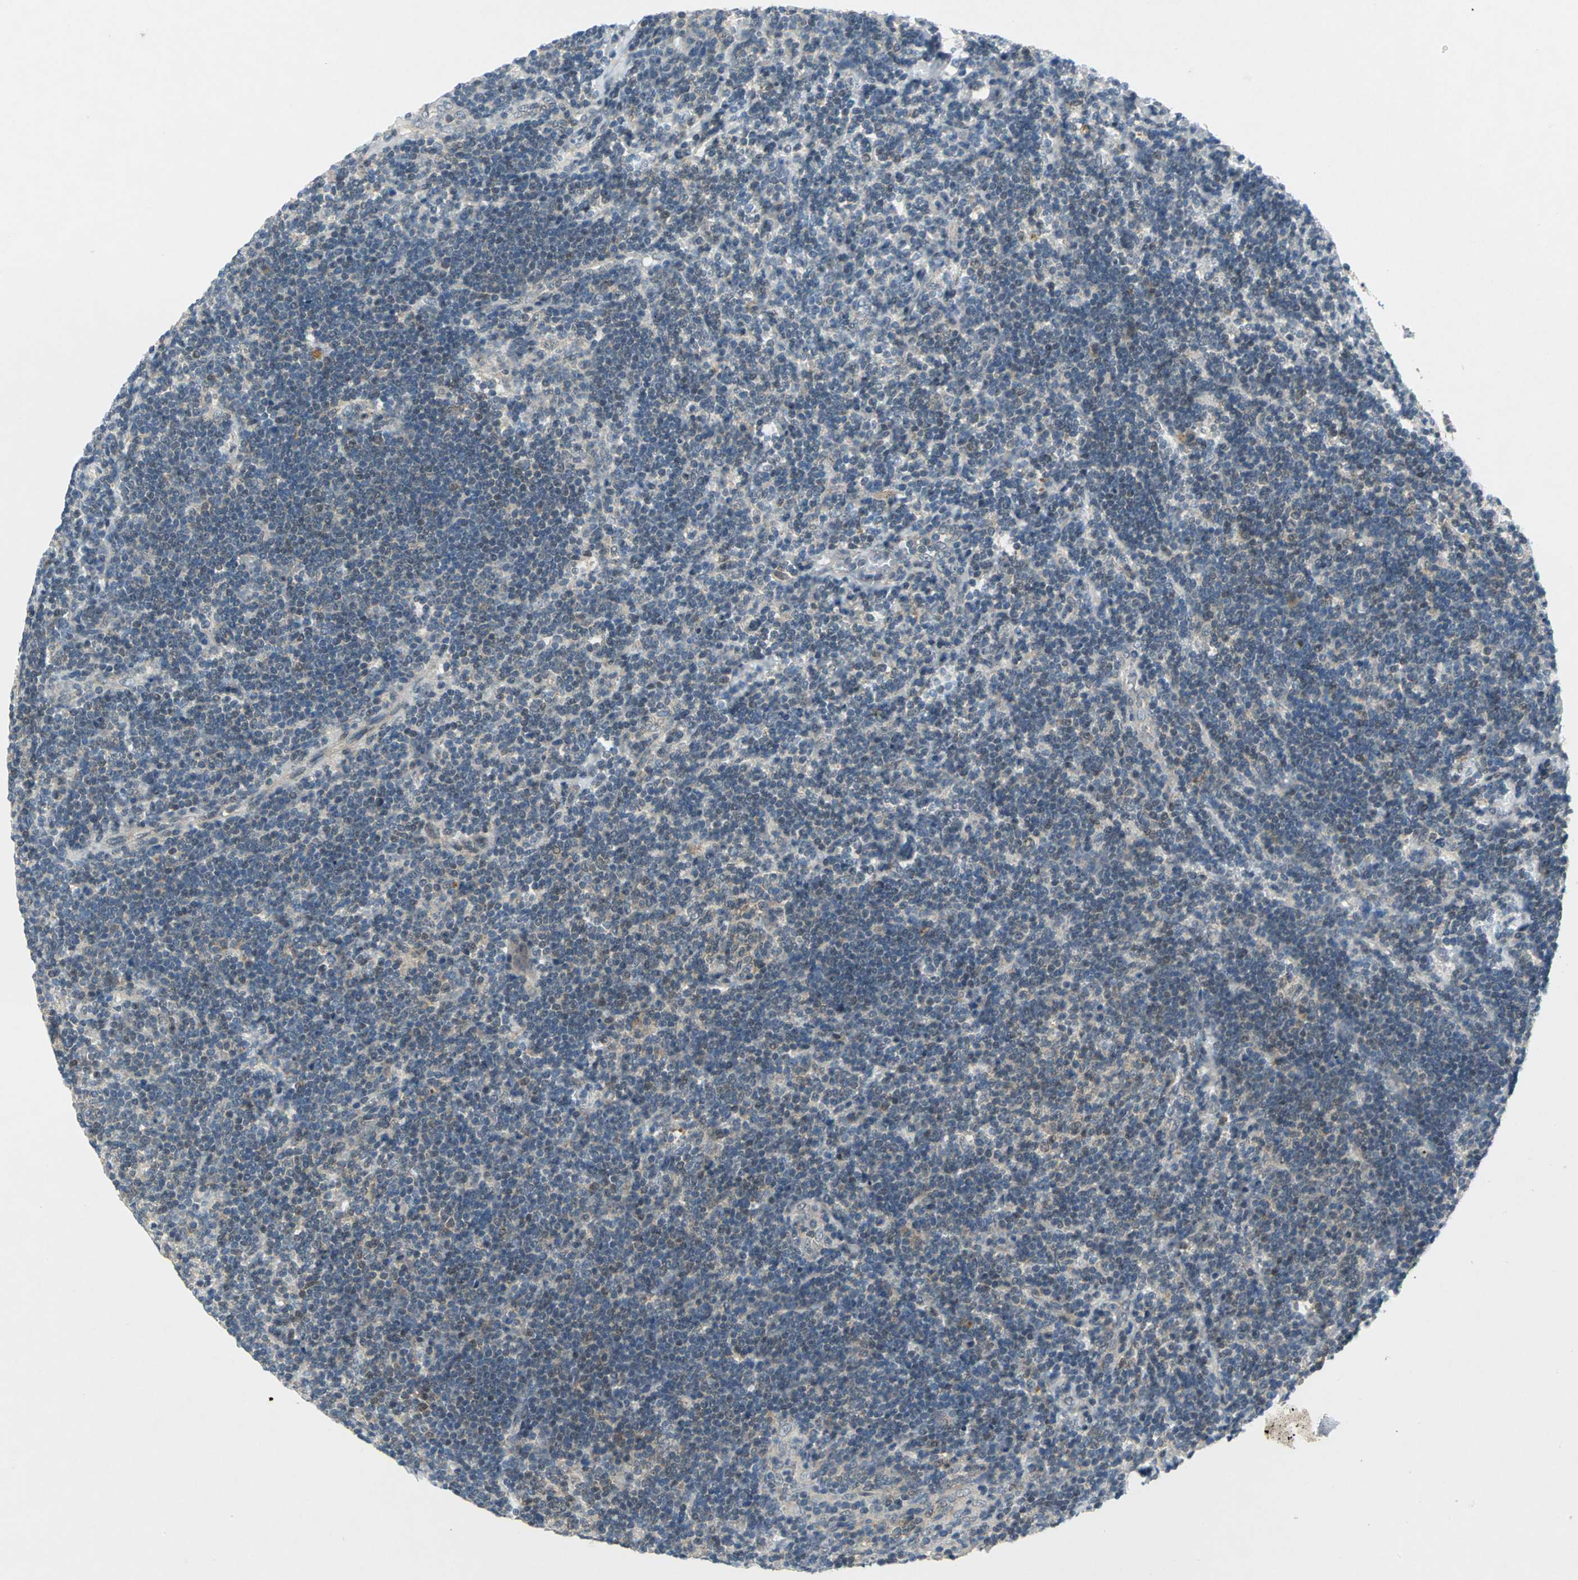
{"staining": {"intensity": "negative", "quantity": "none", "location": "none"}, "tissue": "lymphoma", "cell_type": "Tumor cells", "image_type": "cancer", "snomed": [{"axis": "morphology", "description": "Malignant lymphoma, non-Hodgkin's type, Low grade"}, {"axis": "topography", "description": "Lymph node"}], "caption": "An image of lymphoma stained for a protein exhibits no brown staining in tumor cells. (Immunohistochemistry, brightfield microscopy, high magnification).", "gene": "PIN1", "patient": {"sex": "male", "age": 70}}